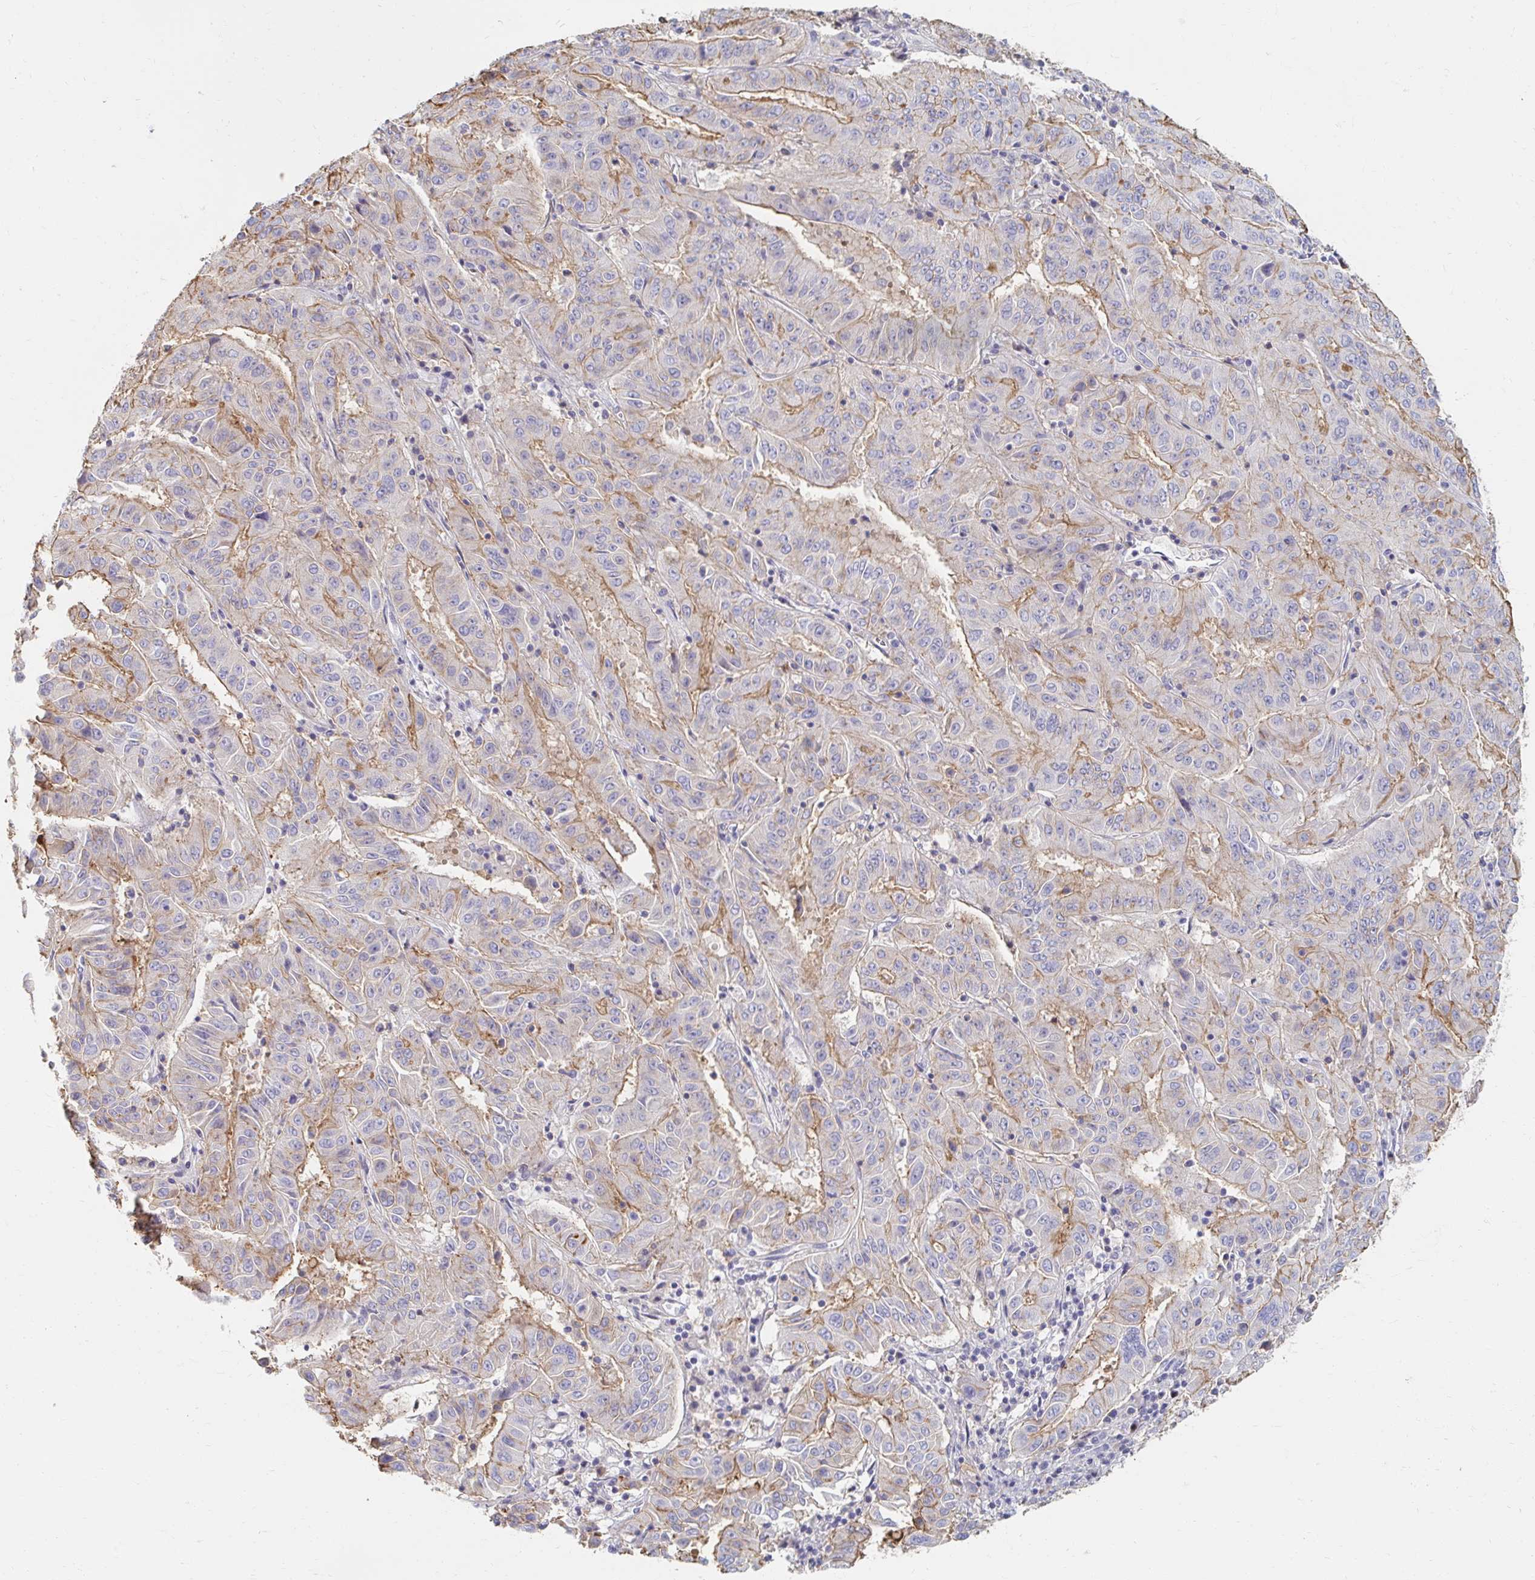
{"staining": {"intensity": "moderate", "quantity": "<25%", "location": "cytoplasmic/membranous"}, "tissue": "pancreatic cancer", "cell_type": "Tumor cells", "image_type": "cancer", "snomed": [{"axis": "morphology", "description": "Adenocarcinoma, NOS"}, {"axis": "topography", "description": "Pancreas"}], "caption": "Protein expression analysis of human pancreatic adenocarcinoma reveals moderate cytoplasmic/membranous positivity in about <25% of tumor cells.", "gene": "MYLK2", "patient": {"sex": "male", "age": 63}}